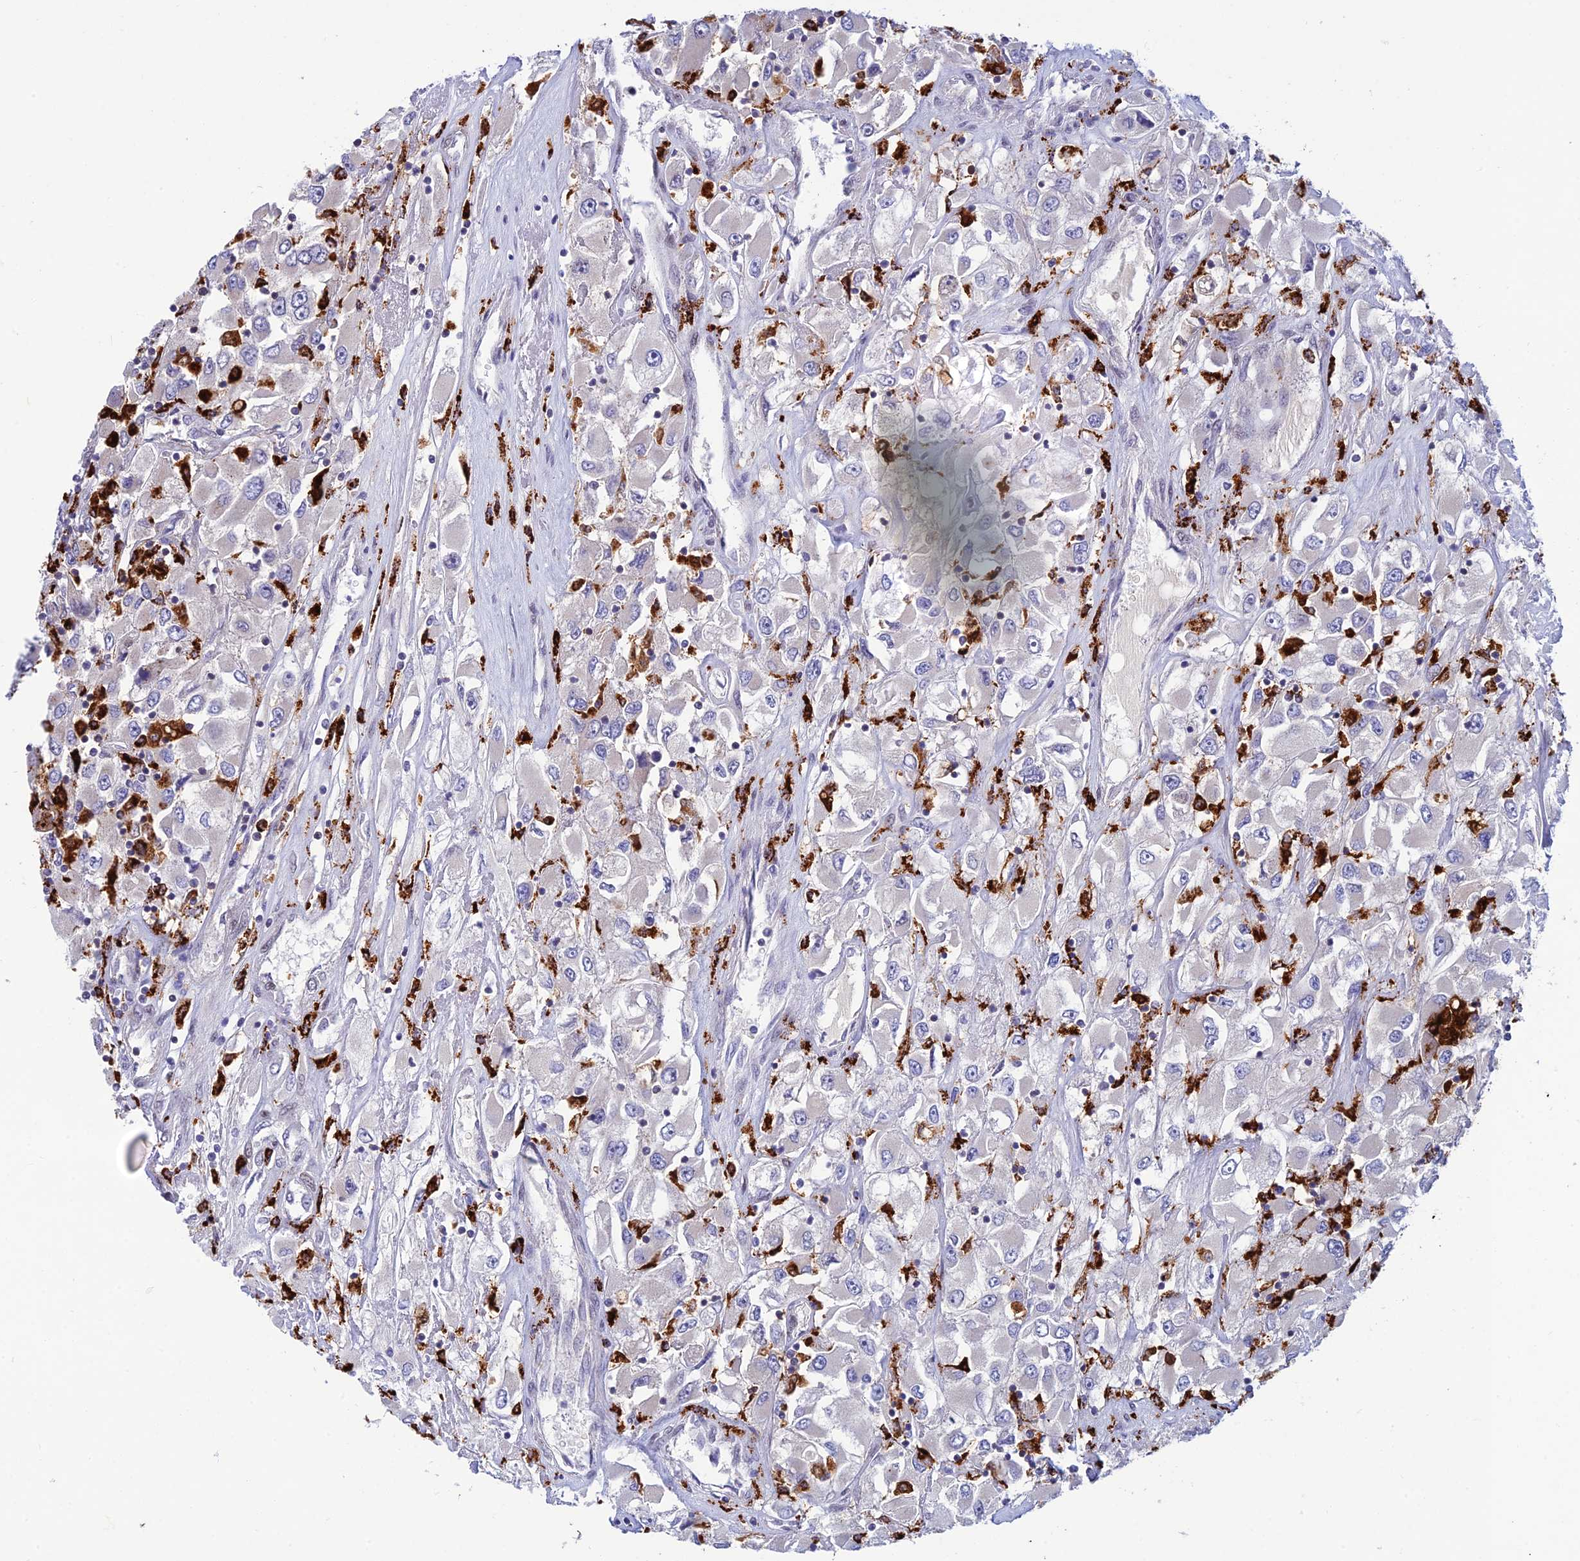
{"staining": {"intensity": "negative", "quantity": "none", "location": "none"}, "tissue": "renal cancer", "cell_type": "Tumor cells", "image_type": "cancer", "snomed": [{"axis": "morphology", "description": "Adenocarcinoma, NOS"}, {"axis": "topography", "description": "Kidney"}], "caption": "Human adenocarcinoma (renal) stained for a protein using IHC shows no positivity in tumor cells.", "gene": "HIC1", "patient": {"sex": "female", "age": 52}}